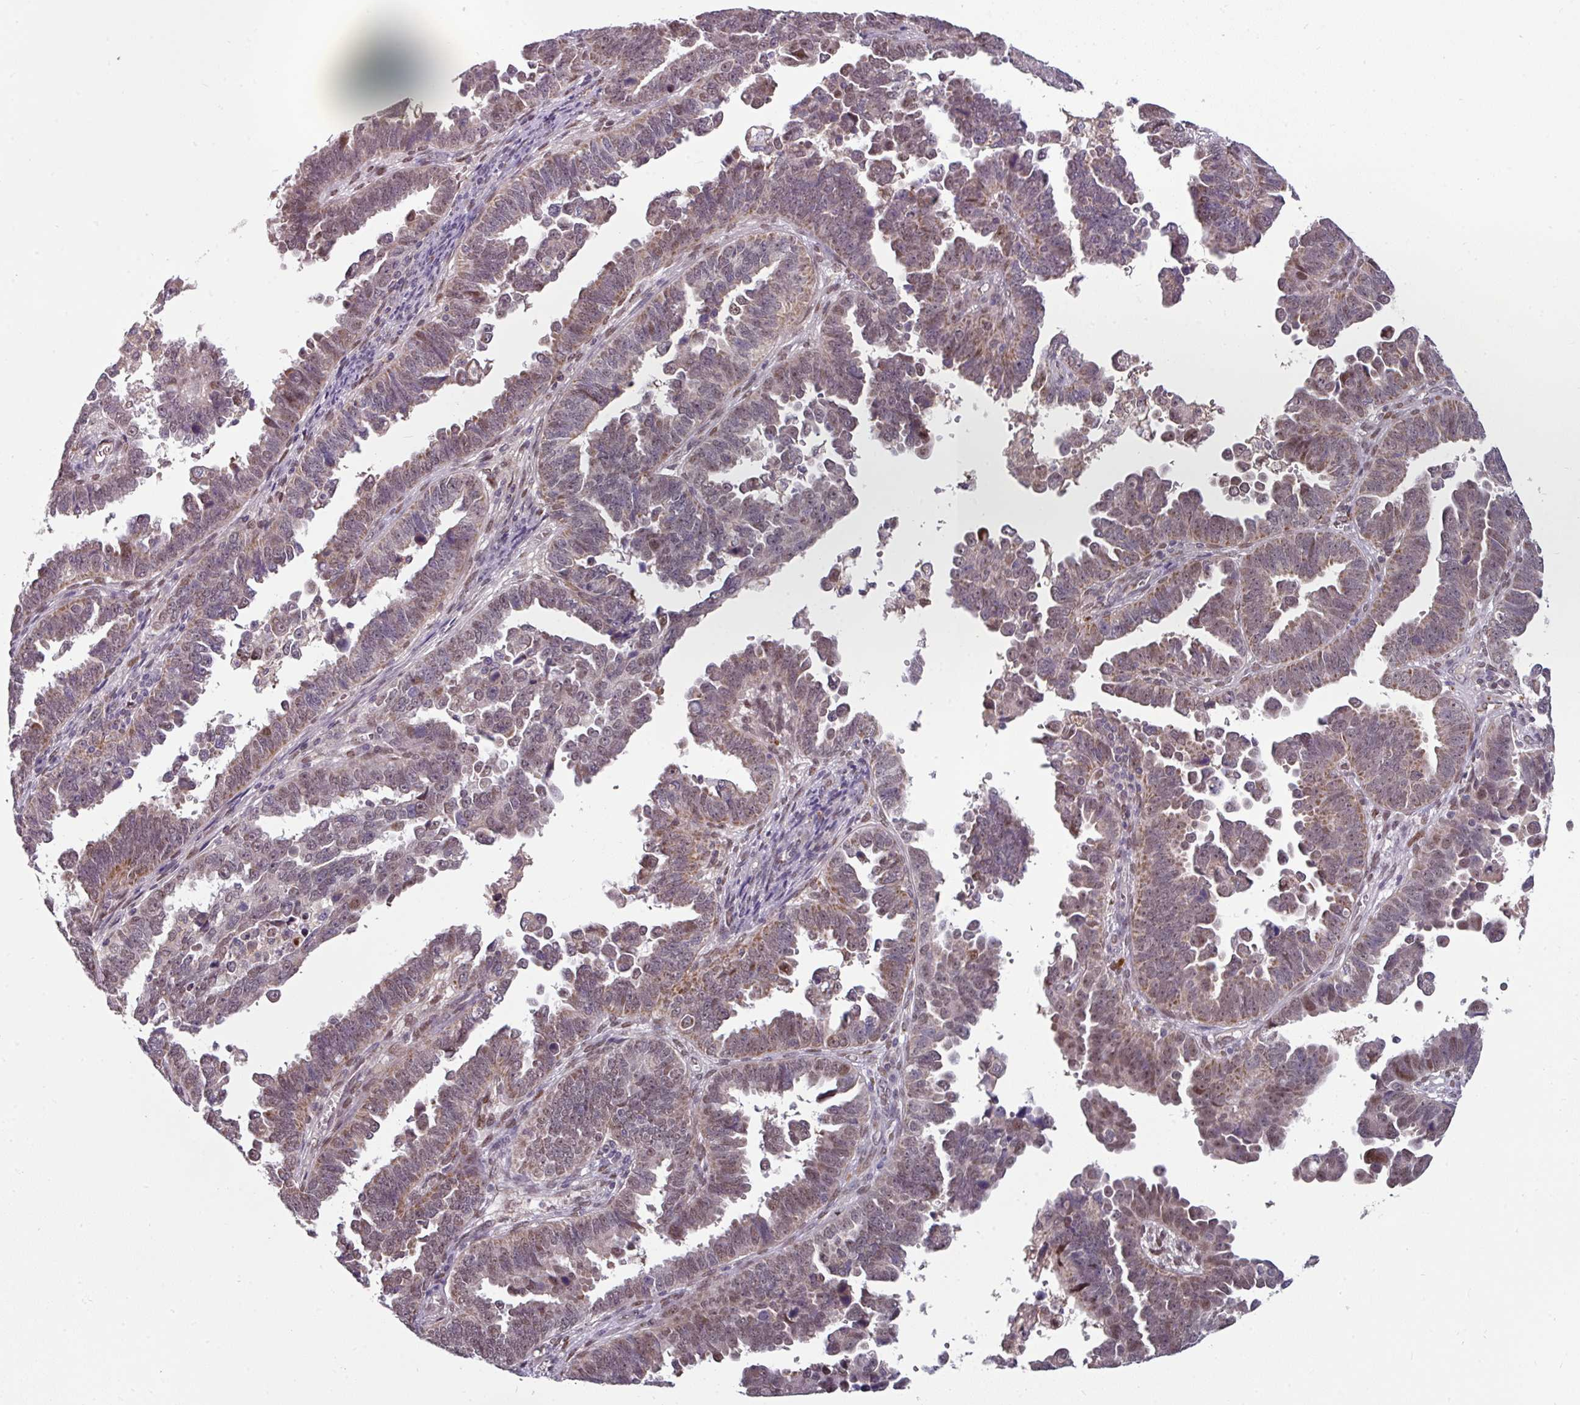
{"staining": {"intensity": "weak", "quantity": "25%-75%", "location": "cytoplasmic/membranous,nuclear"}, "tissue": "endometrial cancer", "cell_type": "Tumor cells", "image_type": "cancer", "snomed": [{"axis": "morphology", "description": "Adenocarcinoma, NOS"}, {"axis": "topography", "description": "Endometrium"}], "caption": "Protein expression analysis of human endometrial adenocarcinoma reveals weak cytoplasmic/membranous and nuclear staining in approximately 25%-75% of tumor cells. Immunohistochemistry stains the protein of interest in brown and the nuclei are stained blue.", "gene": "SWSAP1", "patient": {"sex": "female", "age": 75}}